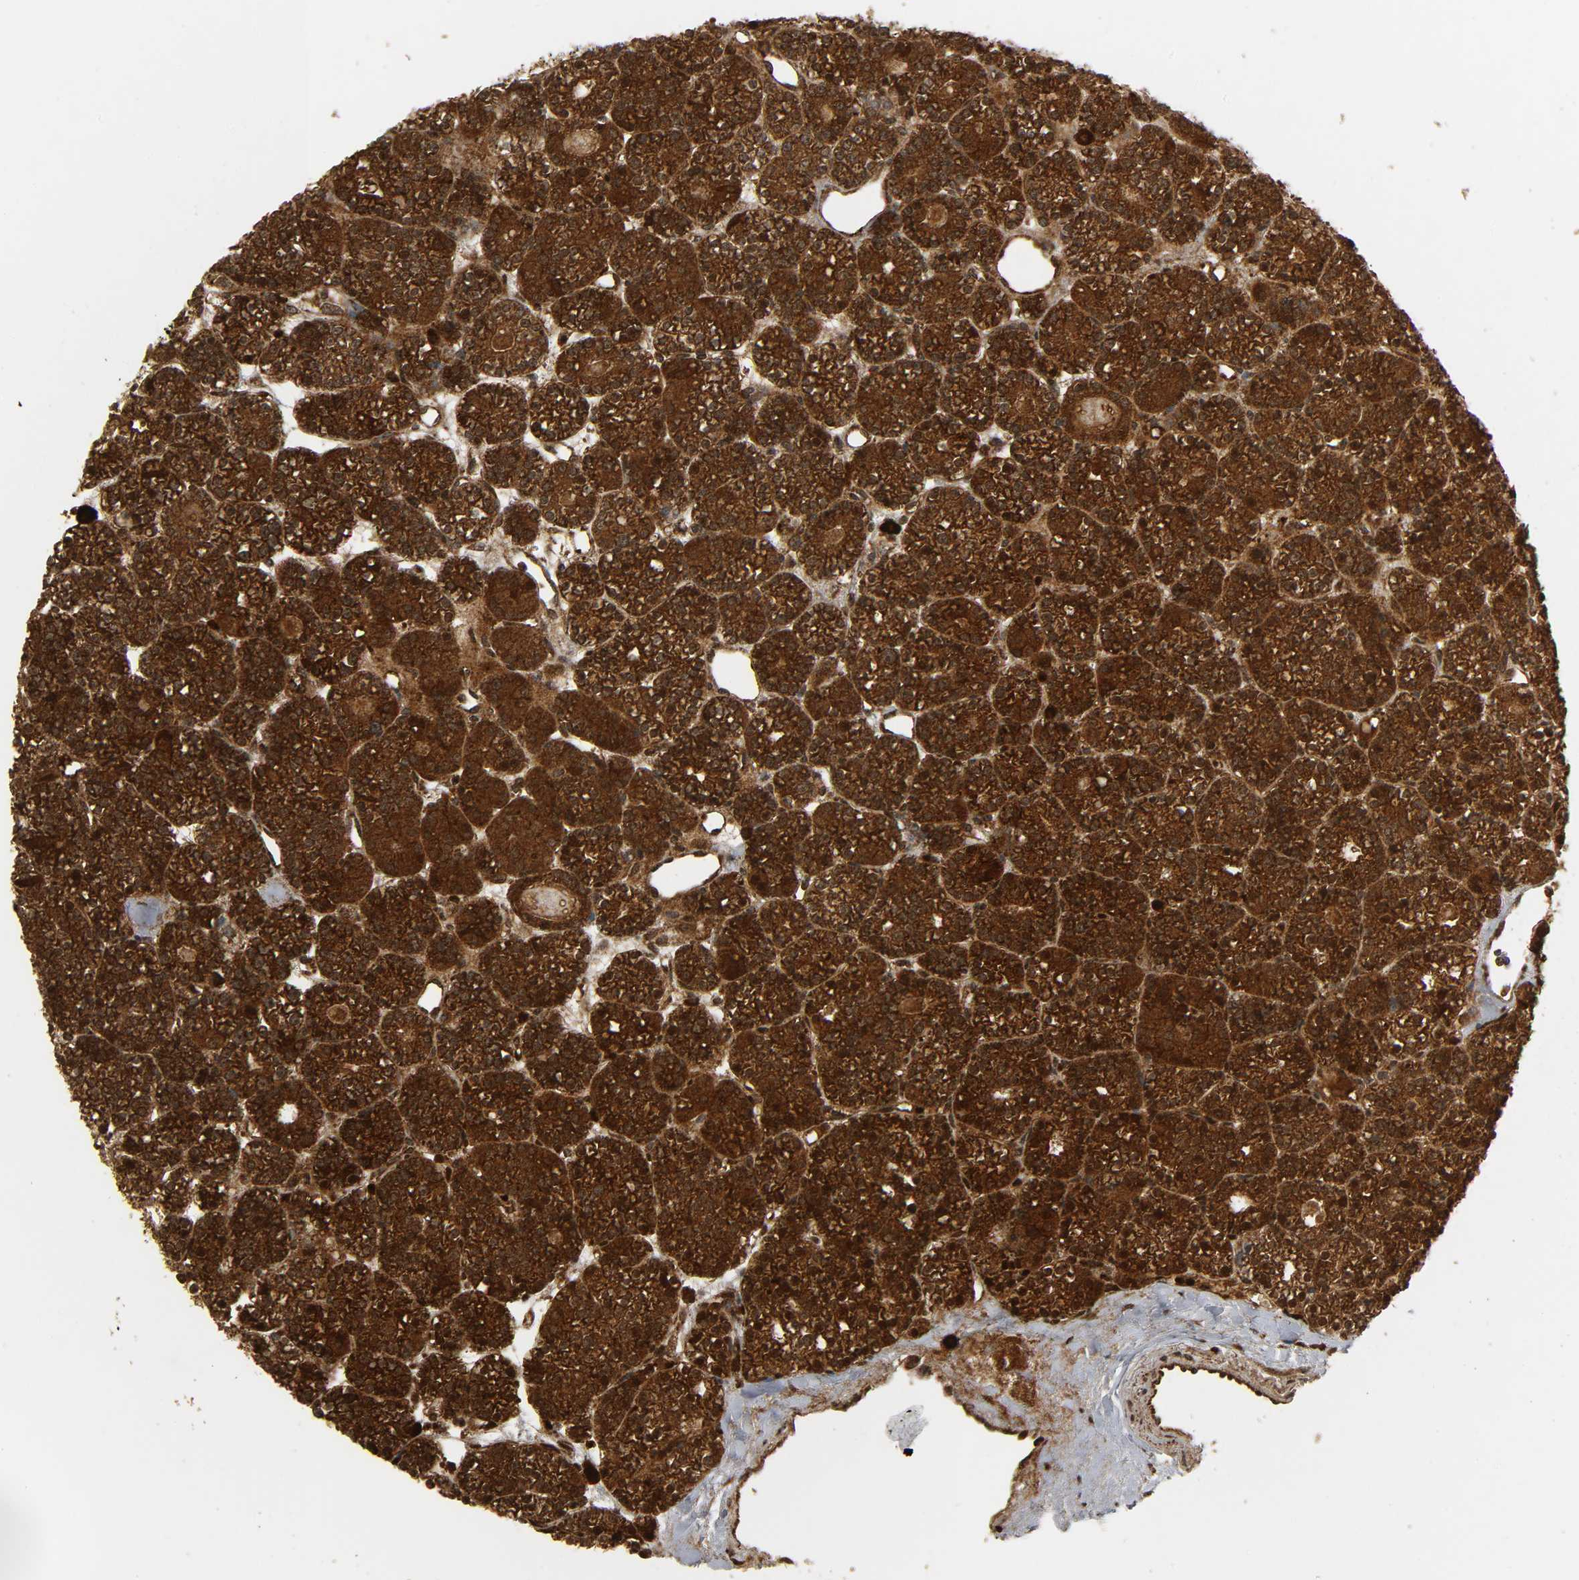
{"staining": {"intensity": "strong", "quantity": ">75%", "location": "cytoplasmic/membranous"}, "tissue": "parathyroid gland", "cell_type": "Glandular cells", "image_type": "normal", "snomed": [{"axis": "morphology", "description": "Normal tissue, NOS"}, {"axis": "topography", "description": "Parathyroid gland"}], "caption": "Parathyroid gland stained with DAB IHC demonstrates high levels of strong cytoplasmic/membranous expression in approximately >75% of glandular cells. (IHC, brightfield microscopy, high magnification).", "gene": "CHUK", "patient": {"sex": "female", "age": 64}}